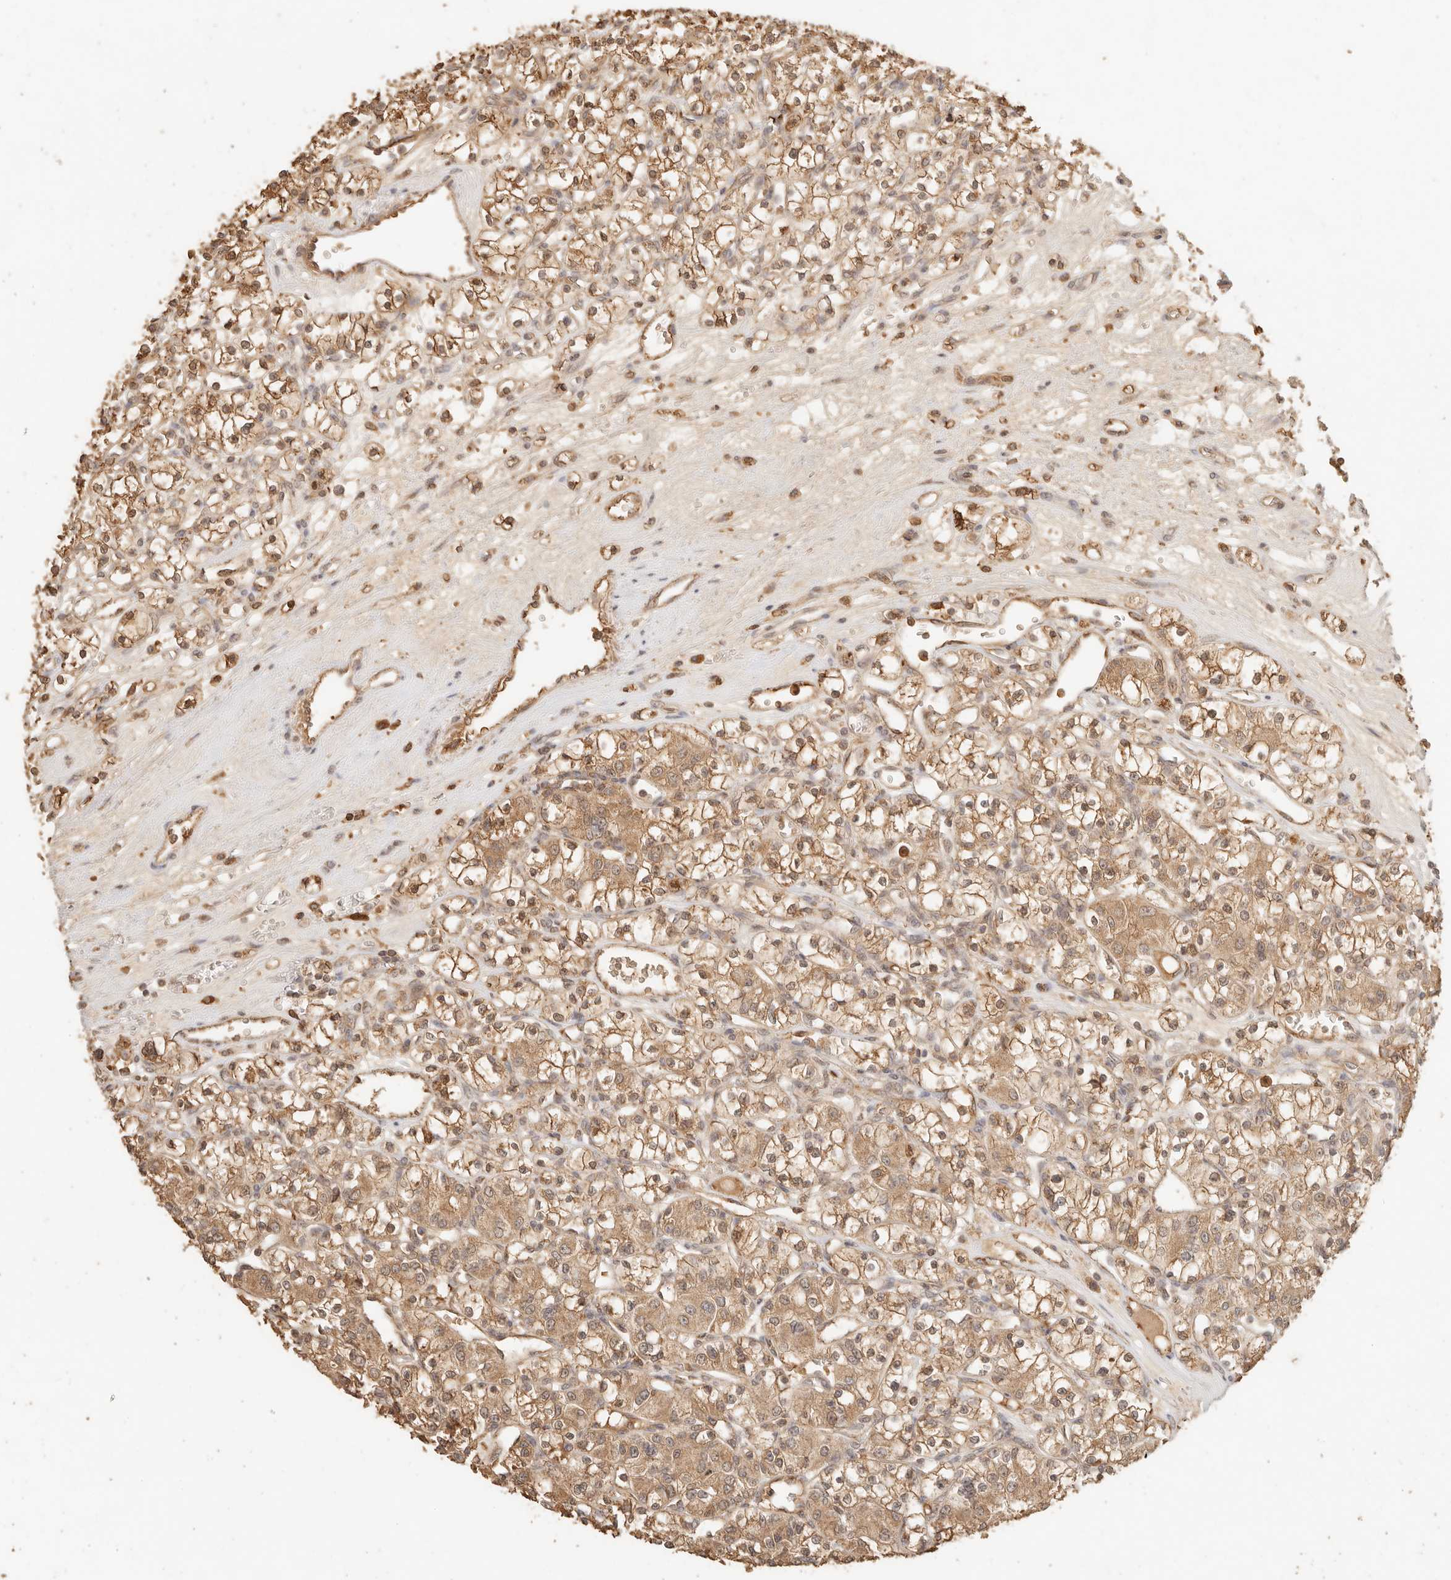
{"staining": {"intensity": "moderate", "quantity": ">75%", "location": "cytoplasmic/membranous"}, "tissue": "renal cancer", "cell_type": "Tumor cells", "image_type": "cancer", "snomed": [{"axis": "morphology", "description": "Adenocarcinoma, NOS"}, {"axis": "topography", "description": "Kidney"}], "caption": "Immunohistochemistry histopathology image of neoplastic tissue: renal adenocarcinoma stained using immunohistochemistry shows medium levels of moderate protein expression localized specifically in the cytoplasmic/membranous of tumor cells, appearing as a cytoplasmic/membranous brown color.", "gene": "INTS11", "patient": {"sex": "female", "age": 59}}